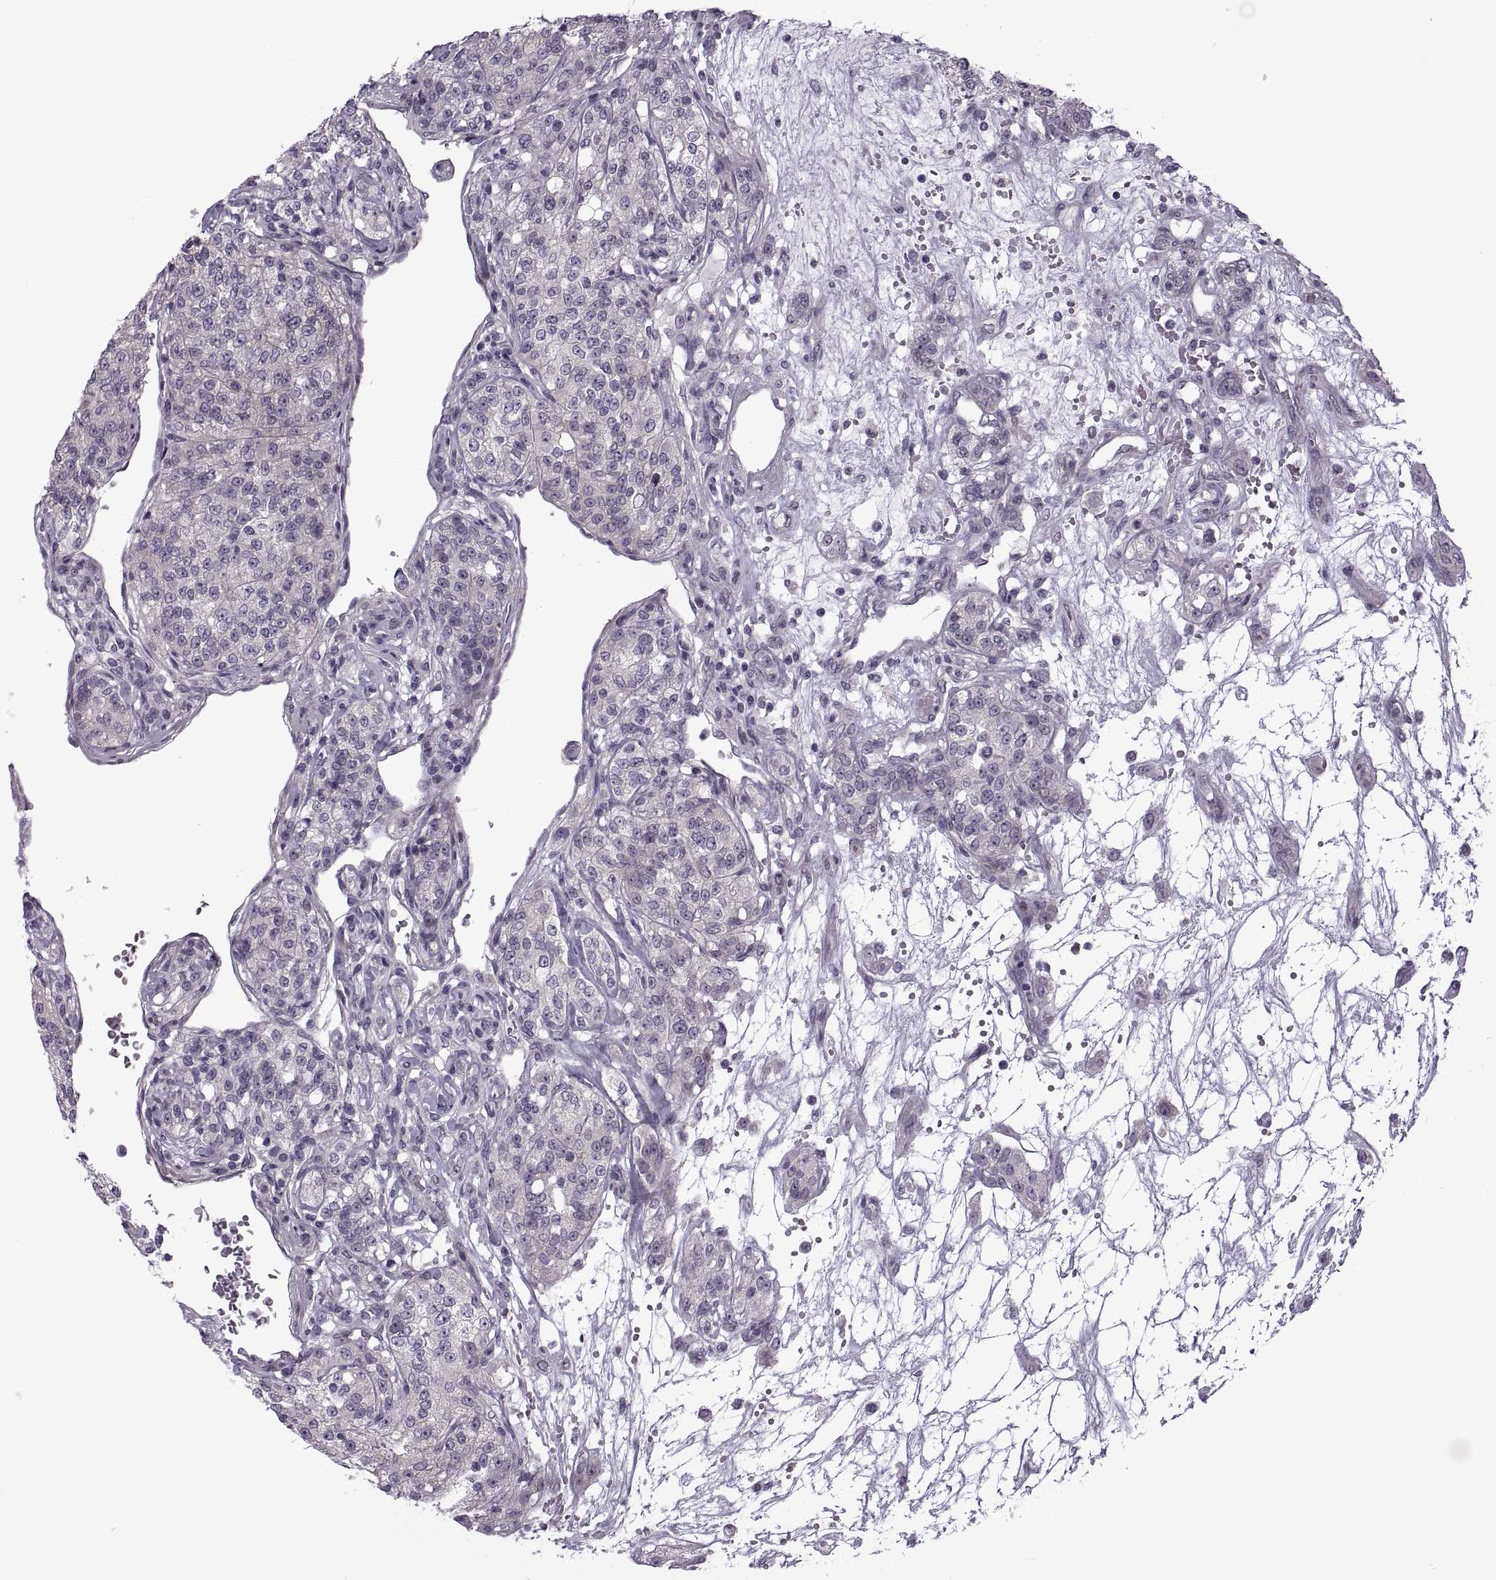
{"staining": {"intensity": "negative", "quantity": "none", "location": "none"}, "tissue": "renal cancer", "cell_type": "Tumor cells", "image_type": "cancer", "snomed": [{"axis": "morphology", "description": "Adenocarcinoma, NOS"}, {"axis": "topography", "description": "Kidney"}], "caption": "High power microscopy image of an IHC histopathology image of renal adenocarcinoma, revealing no significant expression in tumor cells. The staining is performed using DAB brown chromogen with nuclei counter-stained in using hematoxylin.", "gene": "RIPK4", "patient": {"sex": "female", "age": 63}}